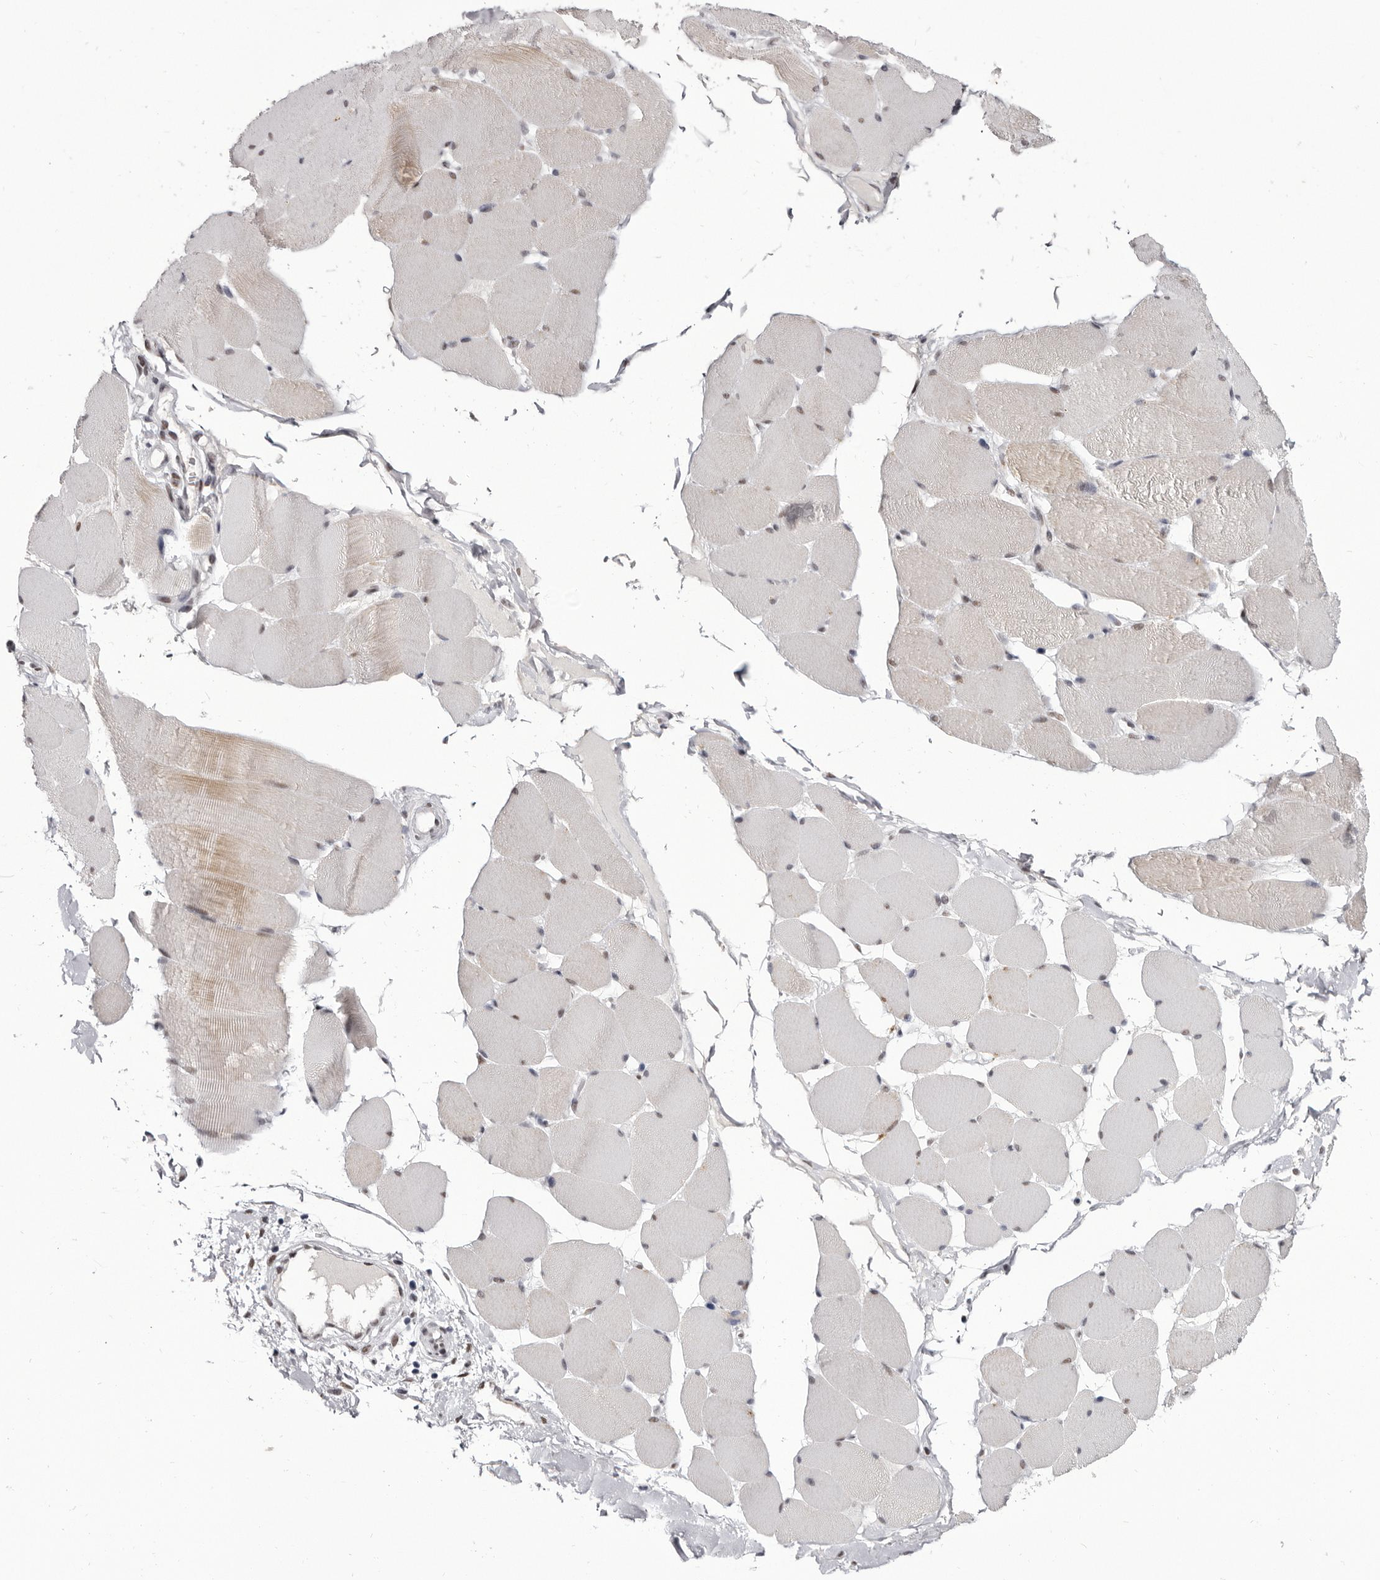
{"staining": {"intensity": "weak", "quantity": "<25%", "location": "cytoplasmic/membranous"}, "tissue": "skeletal muscle", "cell_type": "Myocytes", "image_type": "normal", "snomed": [{"axis": "morphology", "description": "Normal tissue, NOS"}, {"axis": "topography", "description": "Skin"}, {"axis": "topography", "description": "Skeletal muscle"}], "caption": "The photomicrograph reveals no staining of myocytes in unremarkable skeletal muscle. The staining is performed using DAB (3,3'-diaminobenzidine) brown chromogen with nuclei counter-stained in using hematoxylin.", "gene": "ZNF326", "patient": {"sex": "male", "age": 83}}